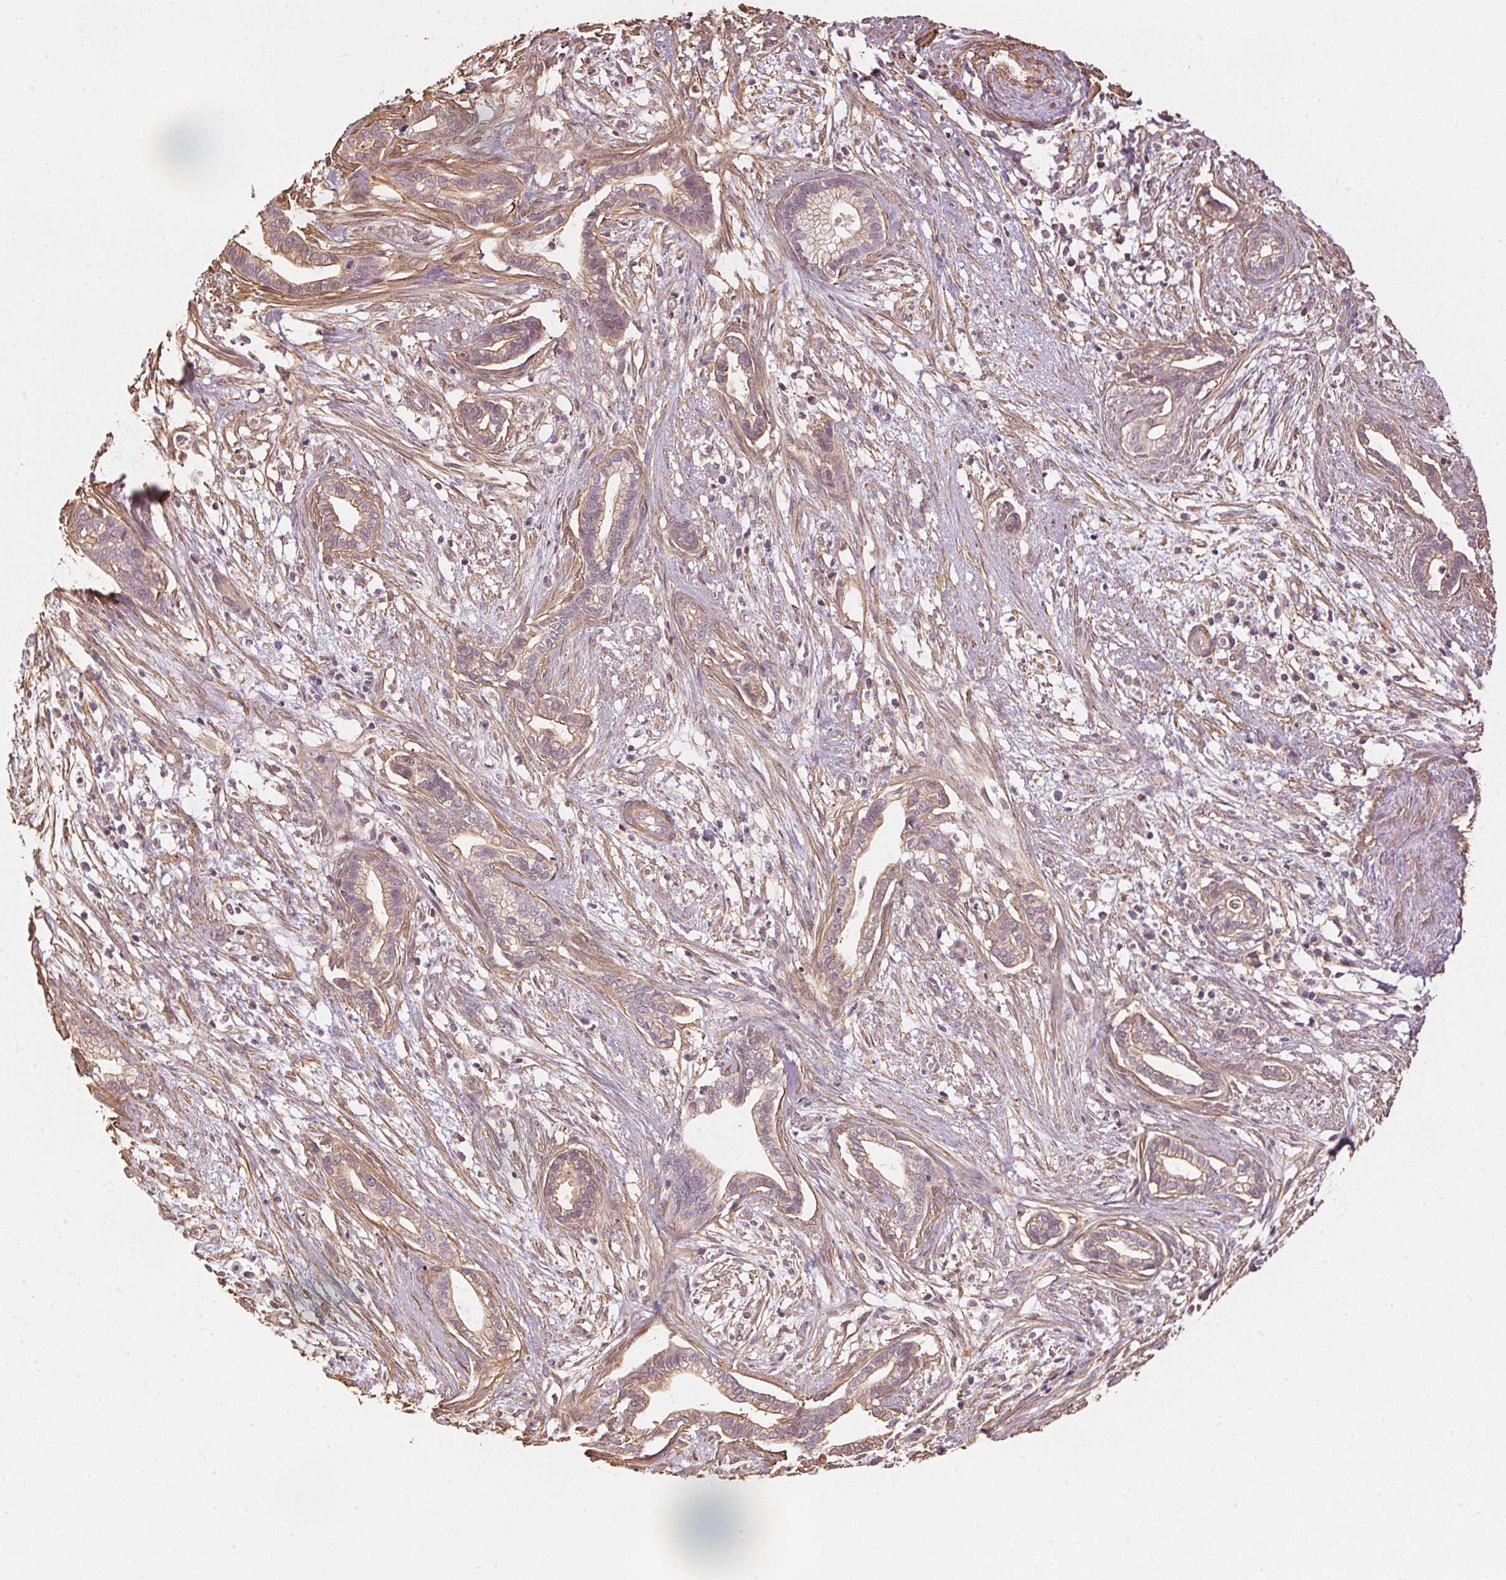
{"staining": {"intensity": "weak", "quantity": ">75%", "location": "cytoplasmic/membranous"}, "tissue": "cervical cancer", "cell_type": "Tumor cells", "image_type": "cancer", "snomed": [{"axis": "morphology", "description": "Adenocarcinoma, NOS"}, {"axis": "topography", "description": "Cervix"}], "caption": "This micrograph displays immunohistochemistry staining of cervical cancer, with low weak cytoplasmic/membranous positivity in about >75% of tumor cells.", "gene": "QDPR", "patient": {"sex": "female", "age": 62}}